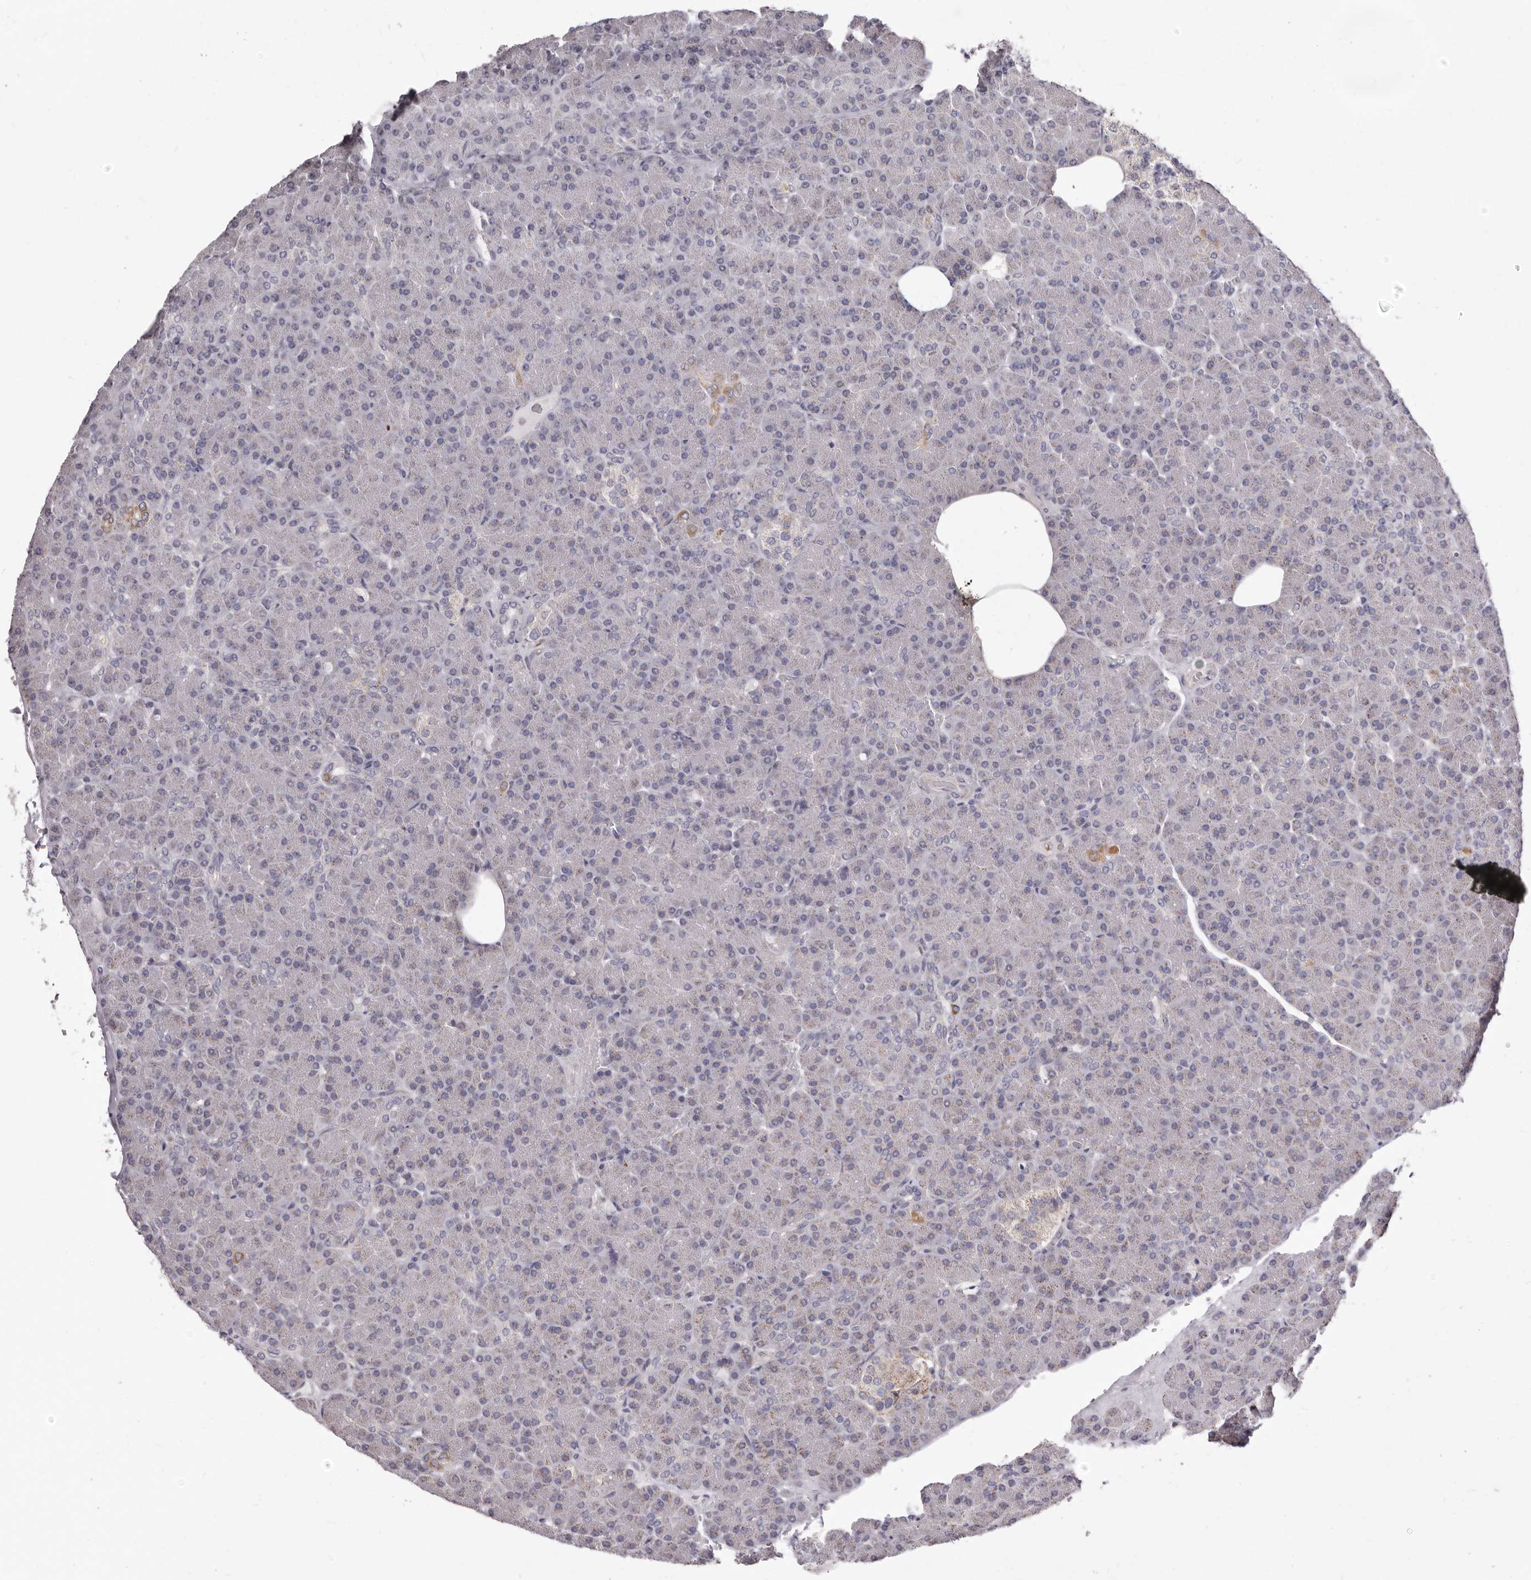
{"staining": {"intensity": "weak", "quantity": "25%-75%", "location": "cytoplasmic/membranous"}, "tissue": "pancreas", "cell_type": "Exocrine glandular cells", "image_type": "normal", "snomed": [{"axis": "morphology", "description": "Normal tissue, NOS"}, {"axis": "topography", "description": "Pancreas"}], "caption": "An image of human pancreas stained for a protein demonstrates weak cytoplasmic/membranous brown staining in exocrine glandular cells. Immunohistochemistry (ihc) stains the protein of interest in brown and the nuclei are stained blue.", "gene": "PRMT2", "patient": {"sex": "female", "age": 43}}